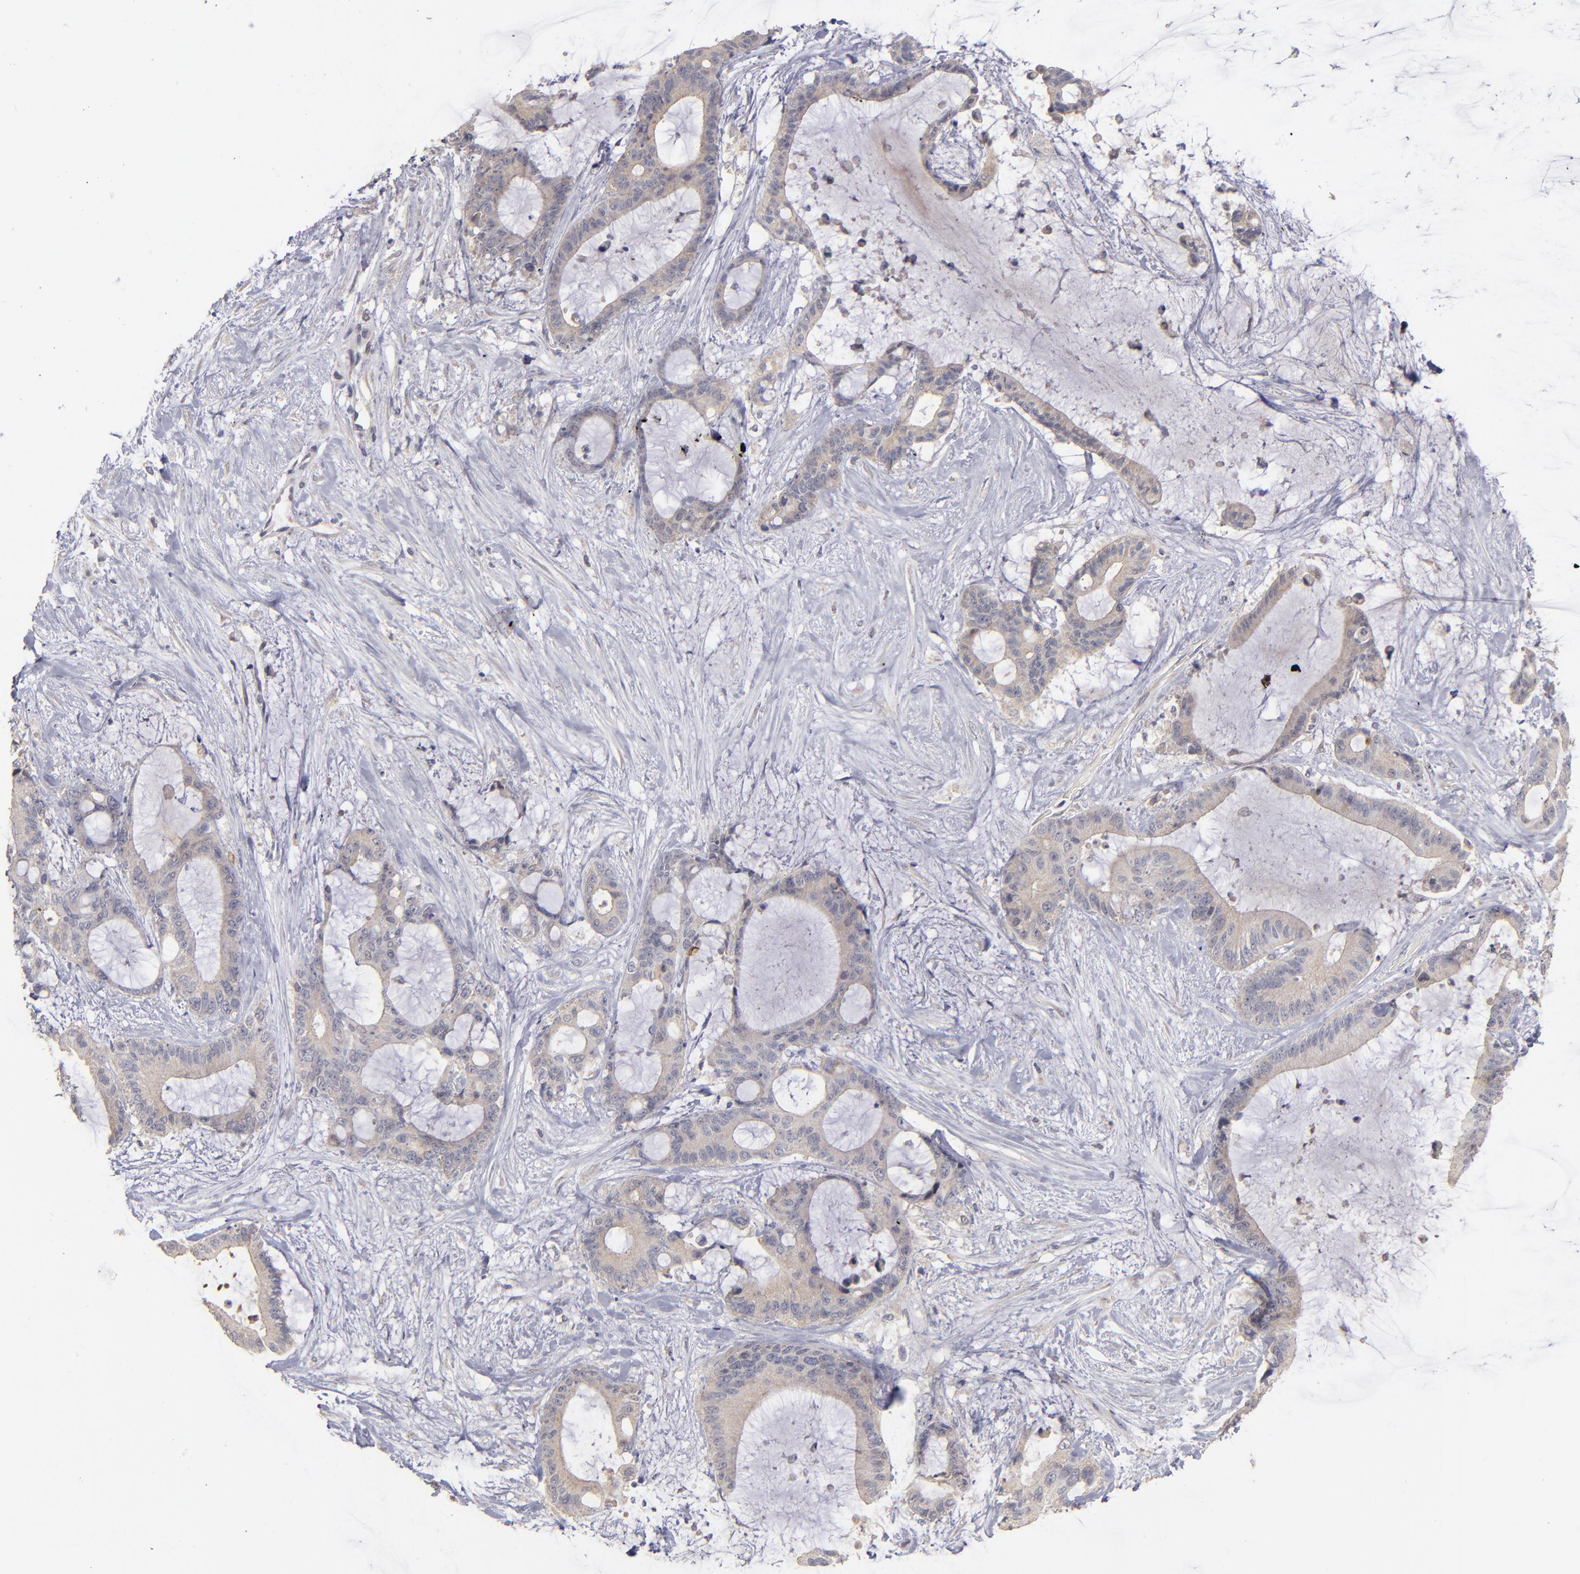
{"staining": {"intensity": "weak", "quantity": ">75%", "location": "cytoplasmic/membranous"}, "tissue": "liver cancer", "cell_type": "Tumor cells", "image_type": "cancer", "snomed": [{"axis": "morphology", "description": "Cholangiocarcinoma"}, {"axis": "topography", "description": "Liver"}], "caption": "This is an image of IHC staining of cholangiocarcinoma (liver), which shows weak staining in the cytoplasmic/membranous of tumor cells.", "gene": "EXD2", "patient": {"sex": "female", "age": 73}}